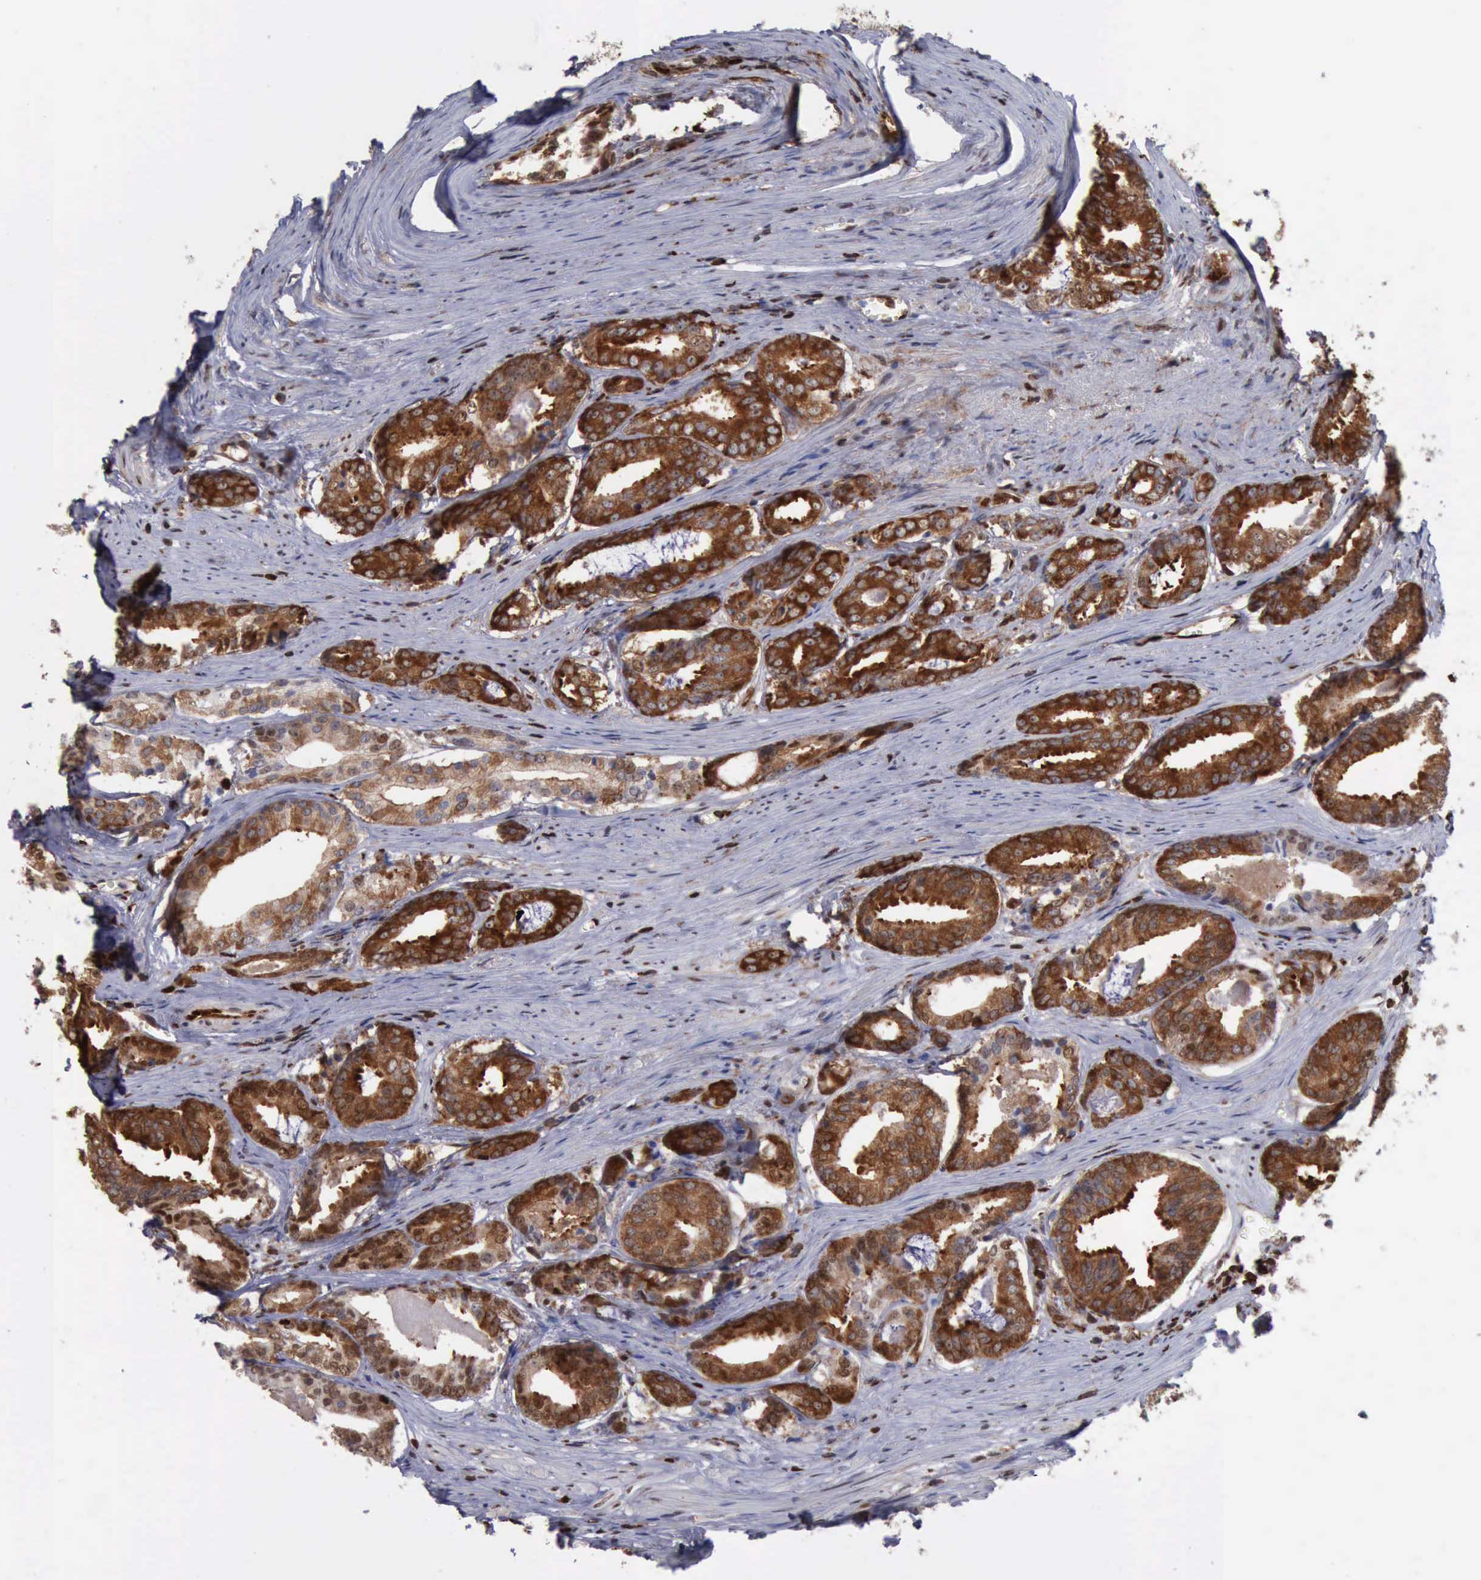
{"staining": {"intensity": "strong", "quantity": ">75%", "location": "cytoplasmic/membranous,nuclear"}, "tissue": "prostate cancer", "cell_type": "Tumor cells", "image_type": "cancer", "snomed": [{"axis": "morphology", "description": "Adenocarcinoma, Medium grade"}, {"axis": "topography", "description": "Prostate"}], "caption": "Immunohistochemistry histopathology image of human prostate cancer (medium-grade adenocarcinoma) stained for a protein (brown), which exhibits high levels of strong cytoplasmic/membranous and nuclear positivity in about >75% of tumor cells.", "gene": "PDCD4", "patient": {"sex": "male", "age": 79}}